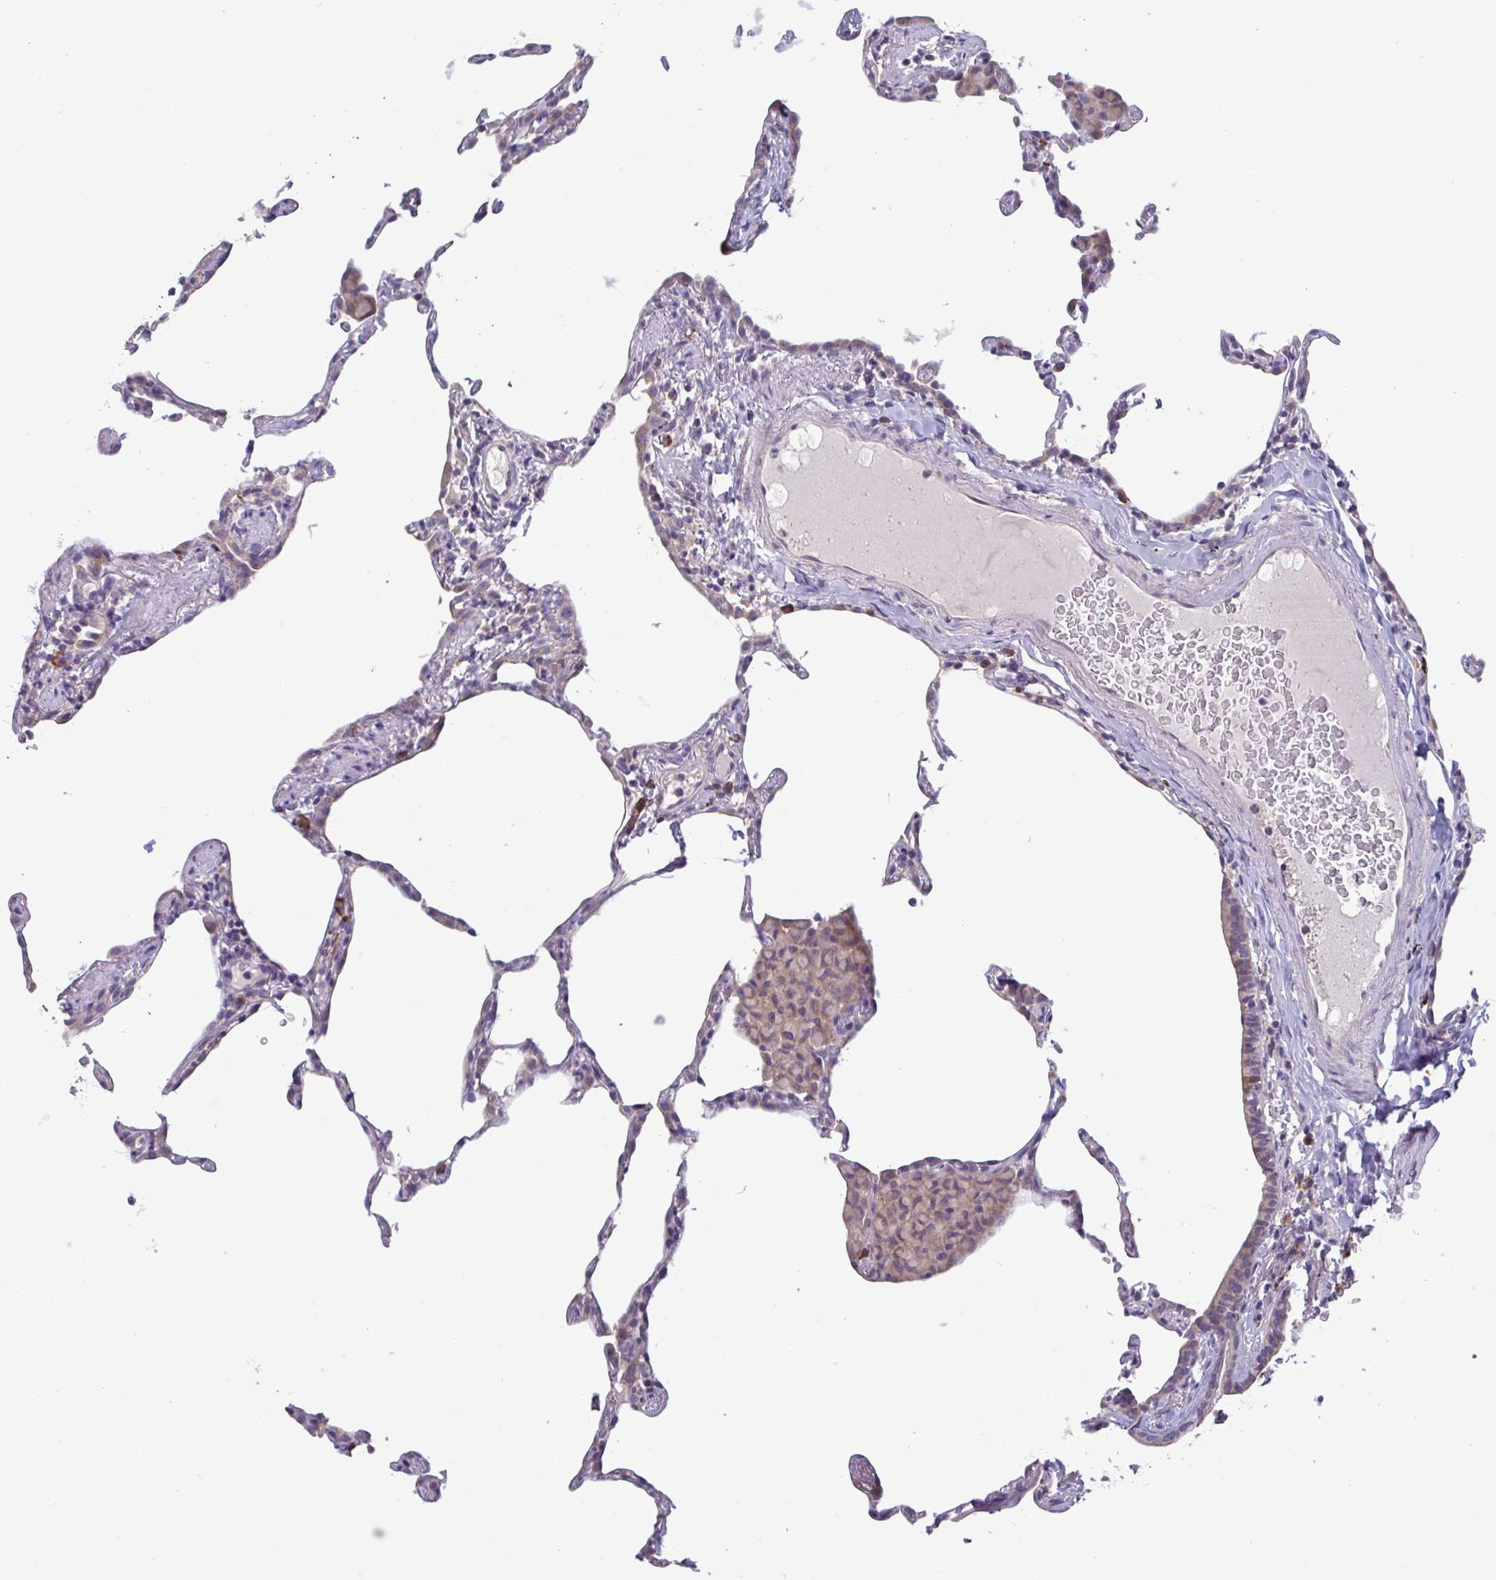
{"staining": {"intensity": "weak", "quantity": "<25%", "location": "cytoplasmic/membranous"}, "tissue": "lung", "cell_type": "Alveolar cells", "image_type": "normal", "snomed": [{"axis": "morphology", "description": "Normal tissue, NOS"}, {"axis": "topography", "description": "Lung"}], "caption": "This image is of unremarkable lung stained with immunohistochemistry (IHC) to label a protein in brown with the nuclei are counter-stained blue. There is no positivity in alveolar cells.", "gene": "CD1E", "patient": {"sex": "female", "age": 57}}